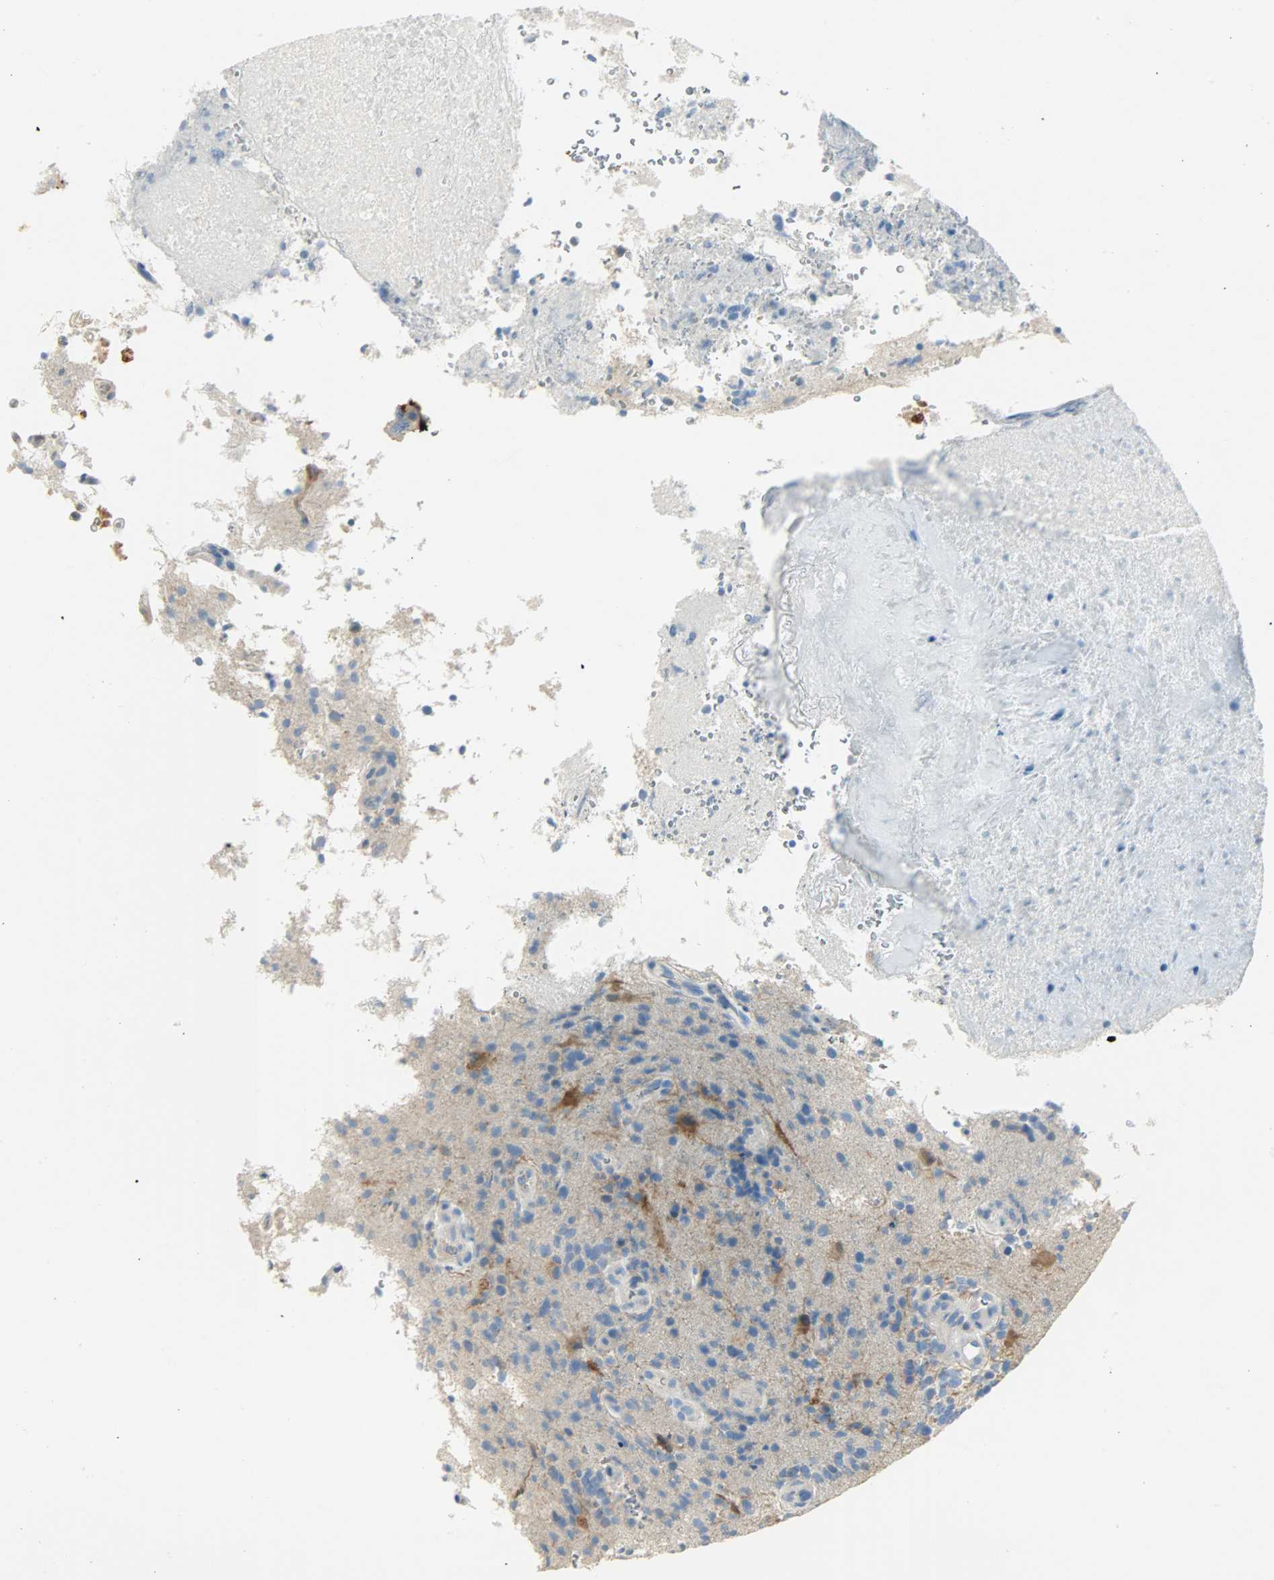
{"staining": {"intensity": "moderate", "quantity": ">75%", "location": "cytoplasmic/membranous"}, "tissue": "glioma", "cell_type": "Tumor cells", "image_type": "cancer", "snomed": [{"axis": "morphology", "description": "Normal tissue, NOS"}, {"axis": "morphology", "description": "Glioma, malignant, High grade"}, {"axis": "topography", "description": "Cerebral cortex"}], "caption": "IHC image of neoplastic tissue: human malignant glioma (high-grade) stained using immunohistochemistry reveals medium levels of moderate protein expression localized specifically in the cytoplasmic/membranous of tumor cells, appearing as a cytoplasmic/membranous brown color.", "gene": "WARS1", "patient": {"sex": "male", "age": 75}}